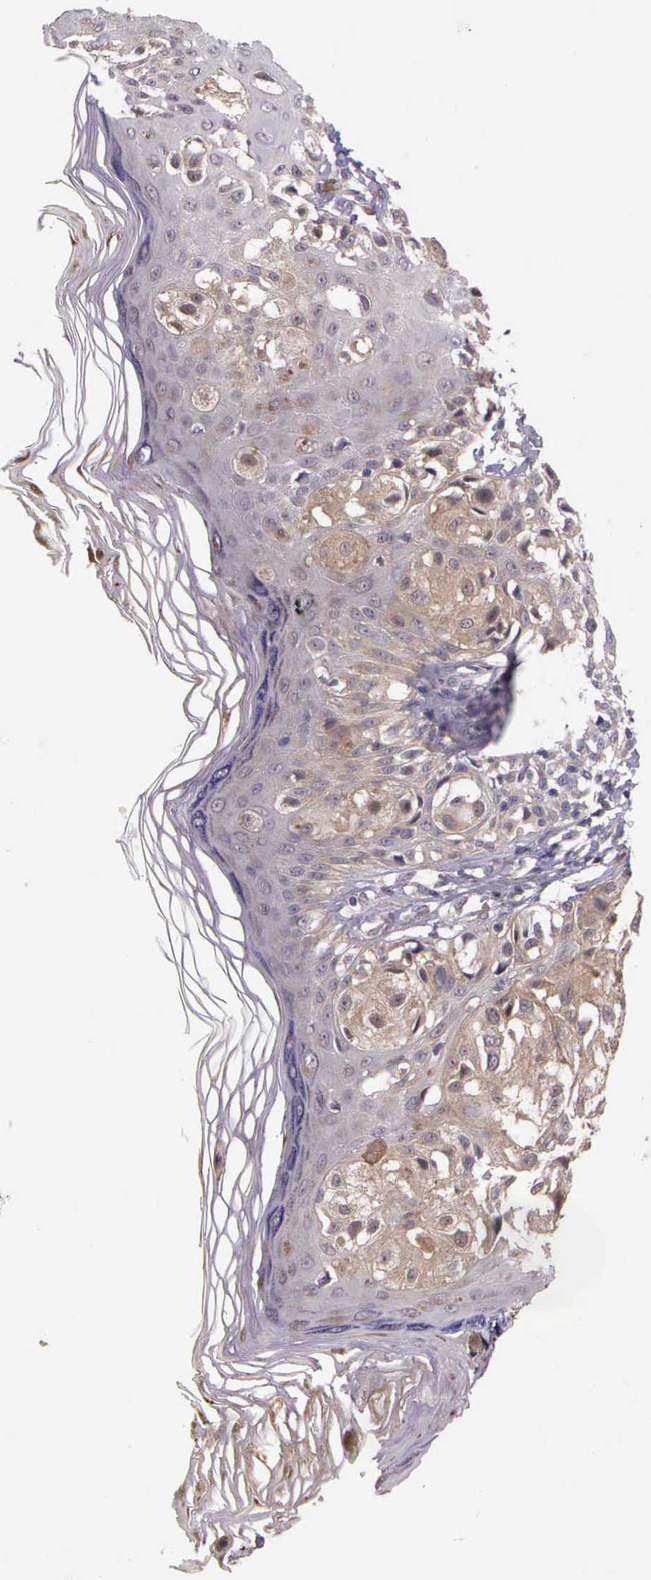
{"staining": {"intensity": "weak", "quantity": "25%-75%", "location": "cytoplasmic/membranous"}, "tissue": "melanoma", "cell_type": "Tumor cells", "image_type": "cancer", "snomed": [{"axis": "morphology", "description": "Malignant melanoma, NOS"}, {"axis": "topography", "description": "Skin"}], "caption": "Protein staining of melanoma tissue reveals weak cytoplasmic/membranous expression in approximately 25%-75% of tumor cells.", "gene": "PRICKLE3", "patient": {"sex": "female", "age": 55}}